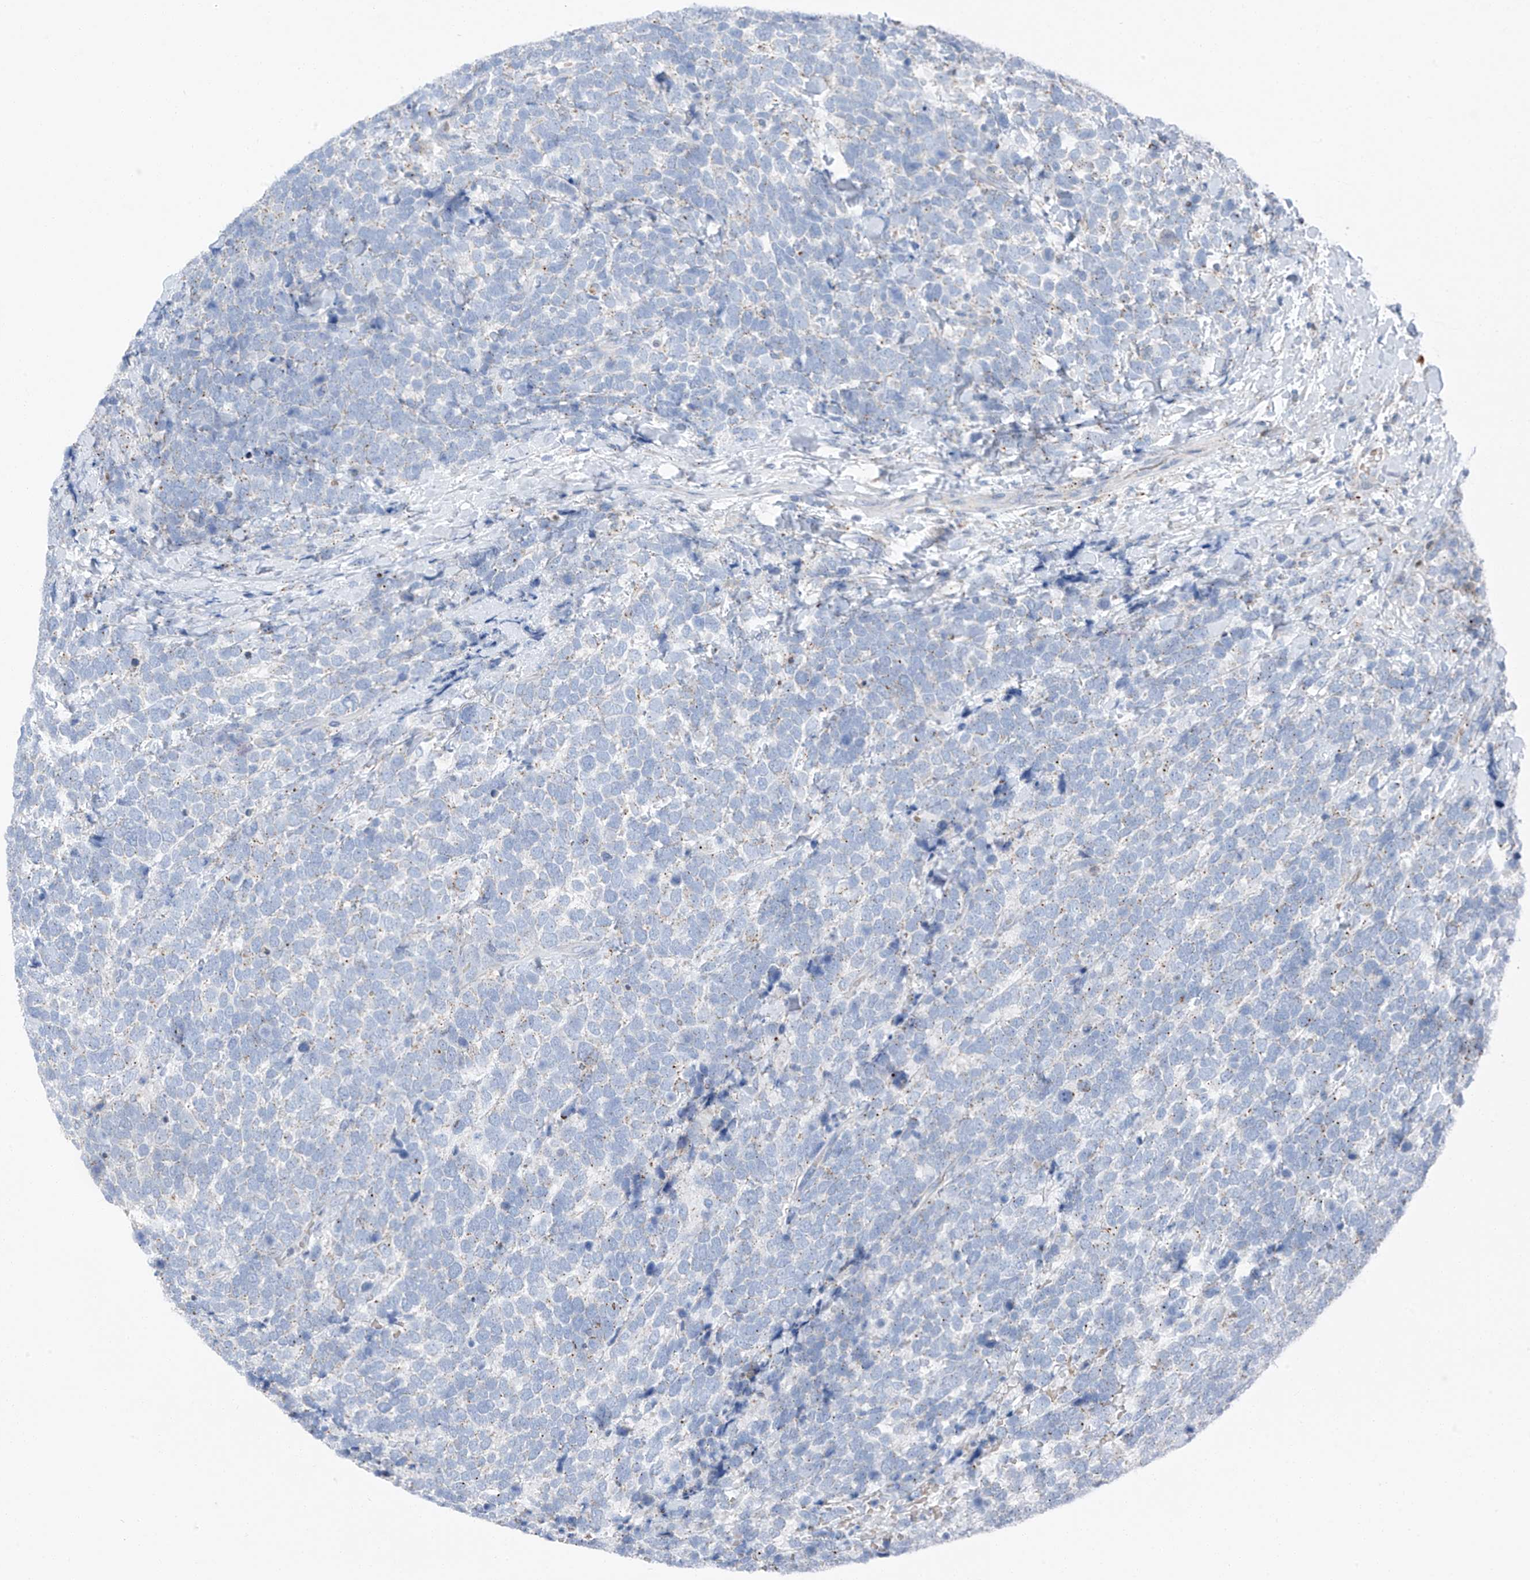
{"staining": {"intensity": "negative", "quantity": "none", "location": "none"}, "tissue": "urothelial cancer", "cell_type": "Tumor cells", "image_type": "cancer", "snomed": [{"axis": "morphology", "description": "Urothelial carcinoma, High grade"}, {"axis": "topography", "description": "Urinary bladder"}], "caption": "A high-resolution micrograph shows IHC staining of urothelial cancer, which reveals no significant staining in tumor cells.", "gene": "CHMP2B", "patient": {"sex": "female", "age": 82}}